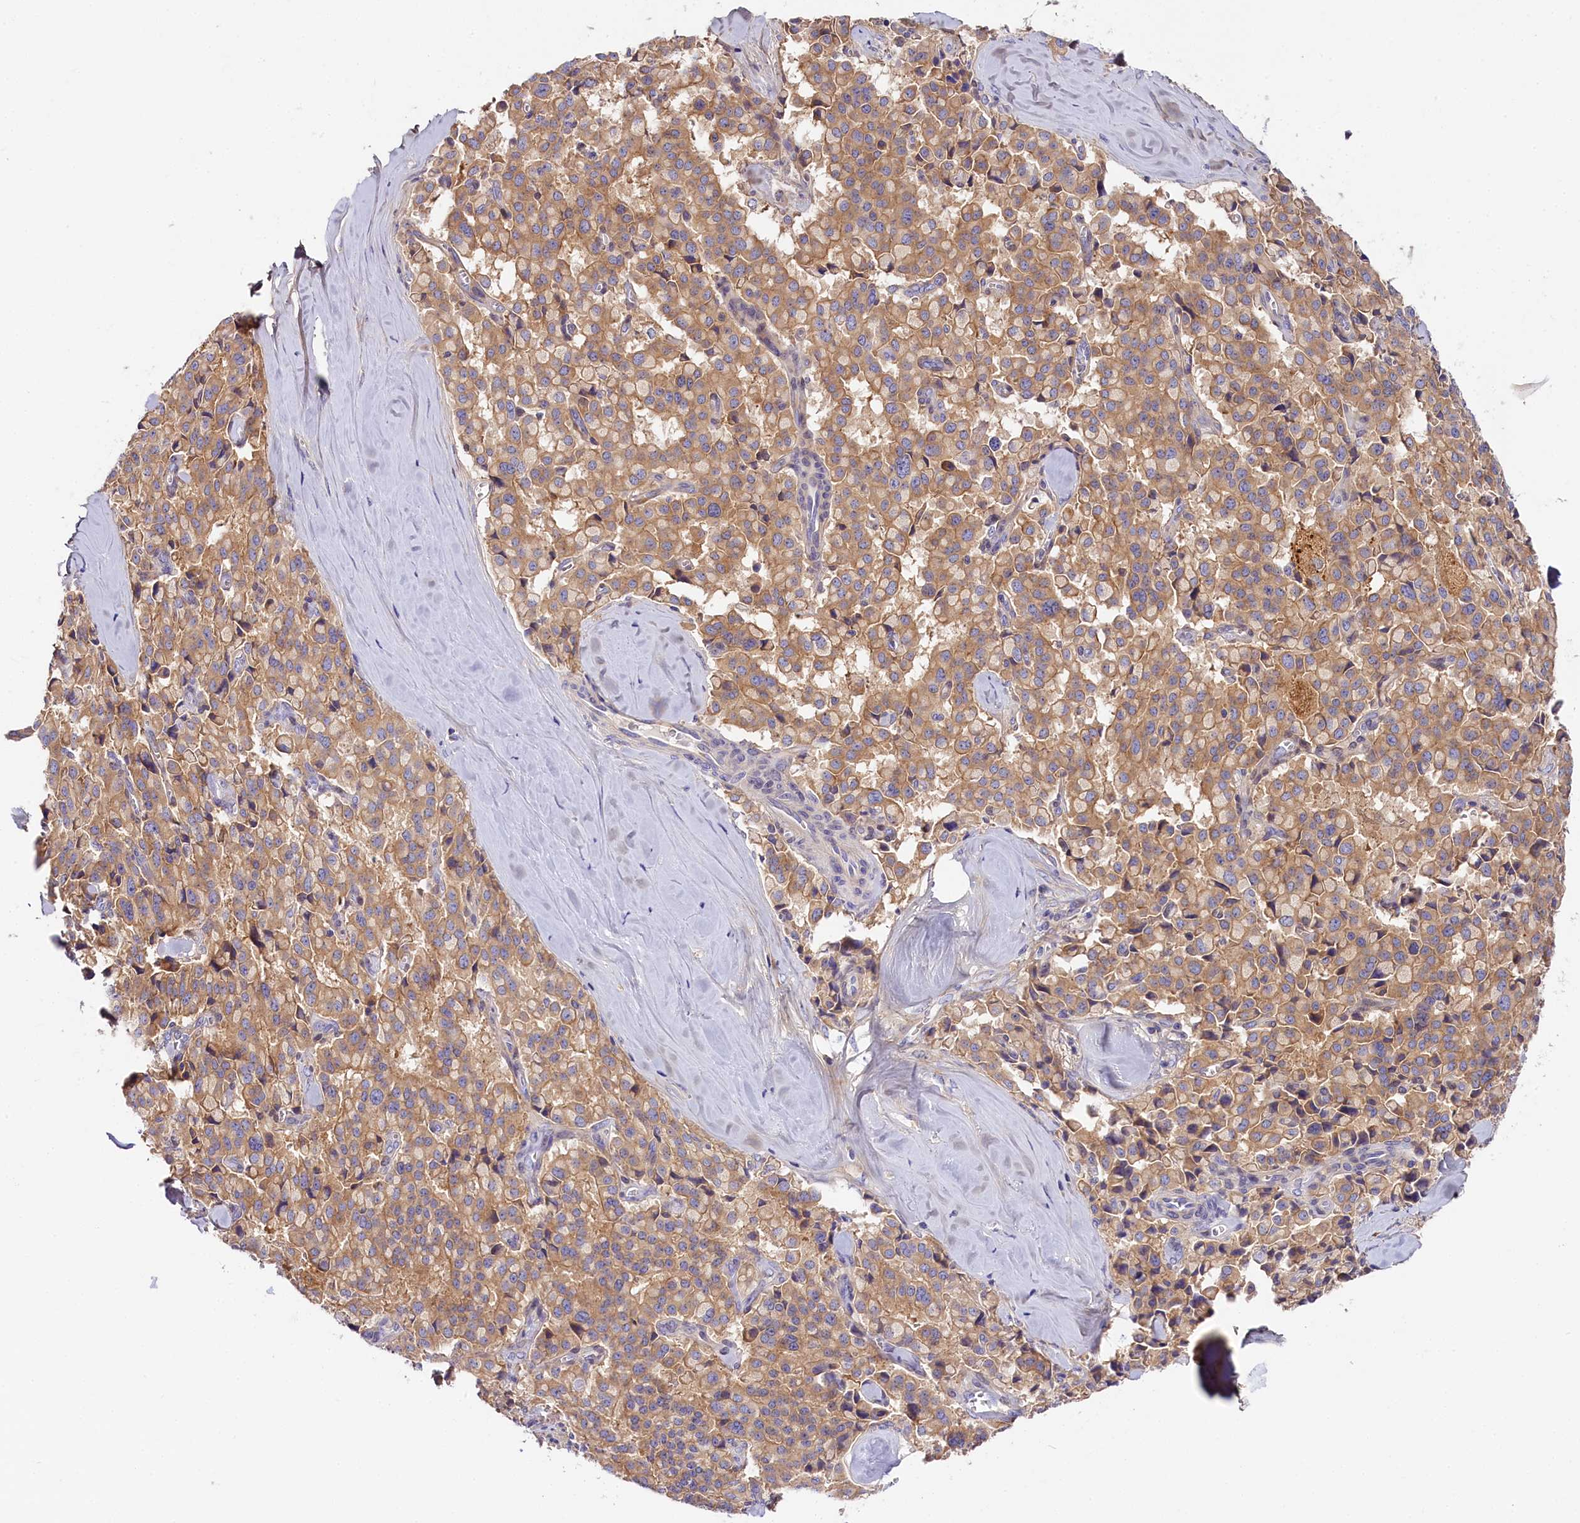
{"staining": {"intensity": "moderate", "quantity": ">75%", "location": "cytoplasmic/membranous"}, "tissue": "pancreatic cancer", "cell_type": "Tumor cells", "image_type": "cancer", "snomed": [{"axis": "morphology", "description": "Adenocarcinoma, NOS"}, {"axis": "topography", "description": "Pancreas"}], "caption": "DAB (3,3'-diaminobenzidine) immunohistochemical staining of human pancreatic adenocarcinoma demonstrates moderate cytoplasmic/membranous protein positivity in about >75% of tumor cells.", "gene": "KATNB1", "patient": {"sex": "male", "age": 65}}